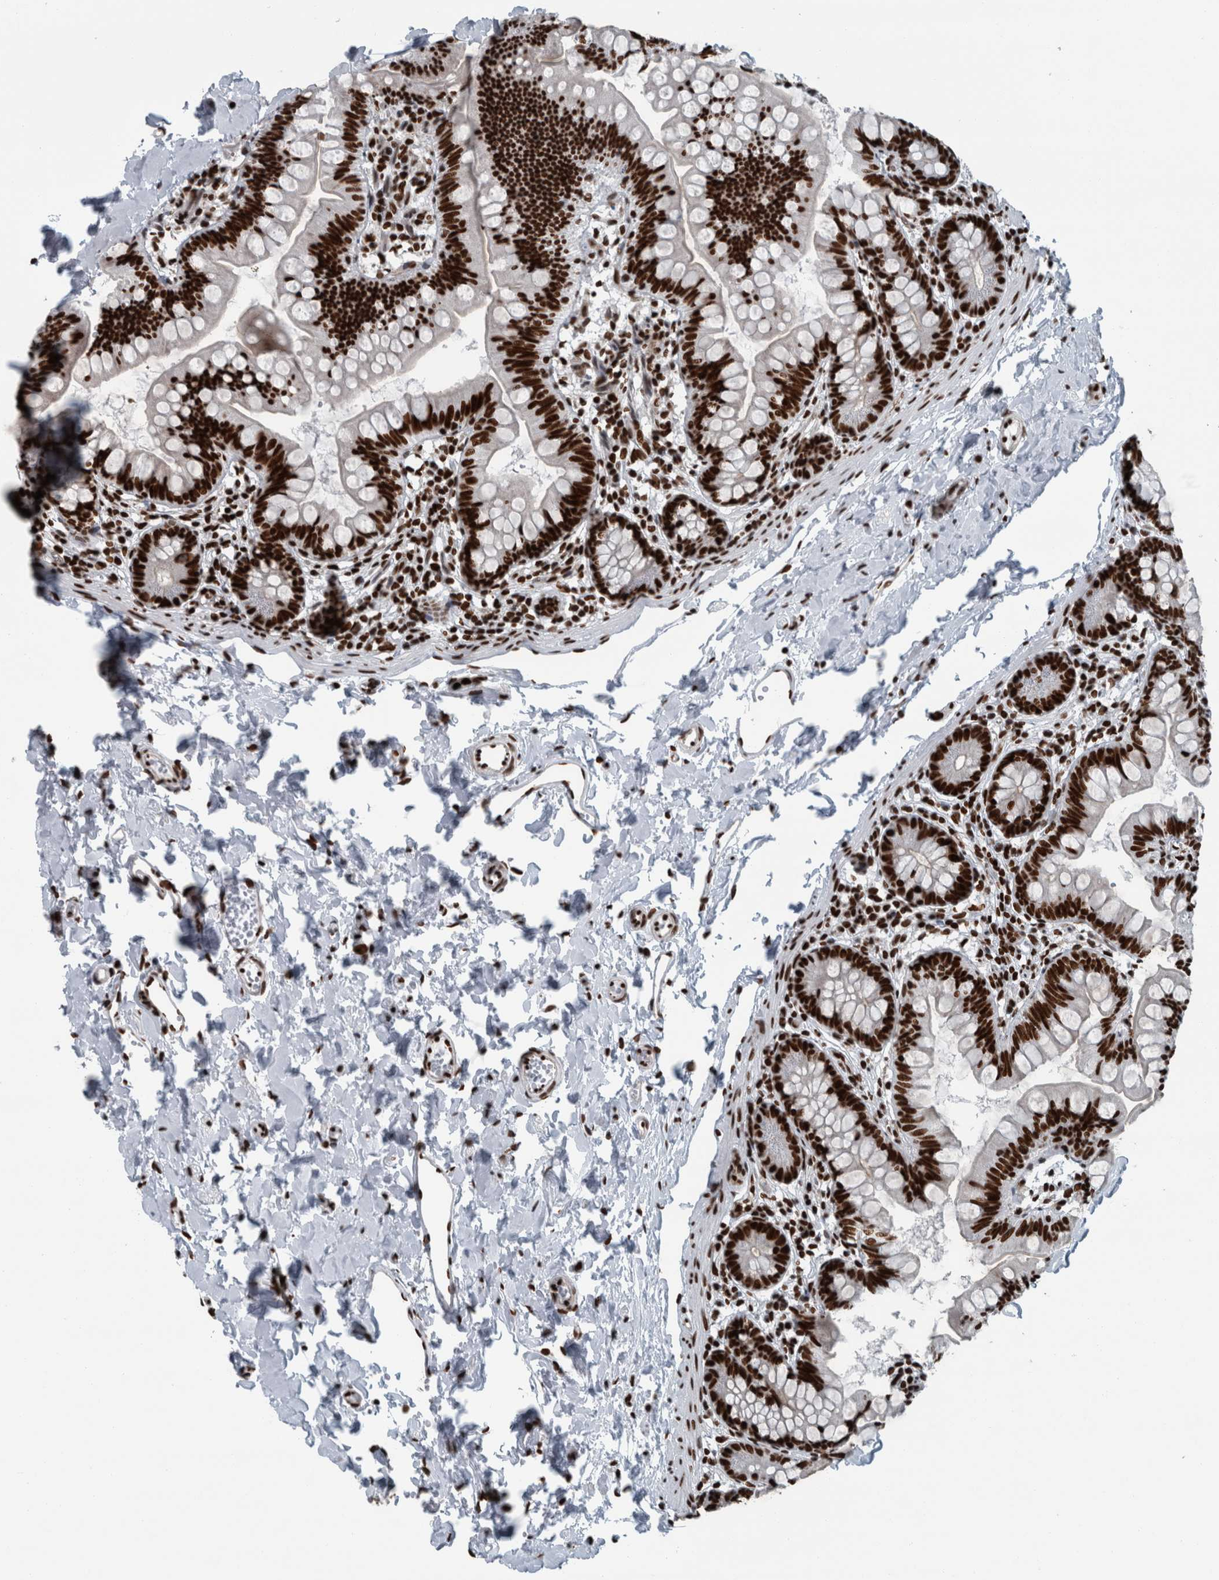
{"staining": {"intensity": "strong", "quantity": ">75%", "location": "nuclear"}, "tissue": "small intestine", "cell_type": "Glandular cells", "image_type": "normal", "snomed": [{"axis": "morphology", "description": "Normal tissue, NOS"}, {"axis": "topography", "description": "Small intestine"}], "caption": "Immunohistochemistry (IHC) photomicrograph of normal small intestine: small intestine stained using immunohistochemistry (IHC) displays high levels of strong protein expression localized specifically in the nuclear of glandular cells, appearing as a nuclear brown color.", "gene": "DNMT3A", "patient": {"sex": "male", "age": 7}}